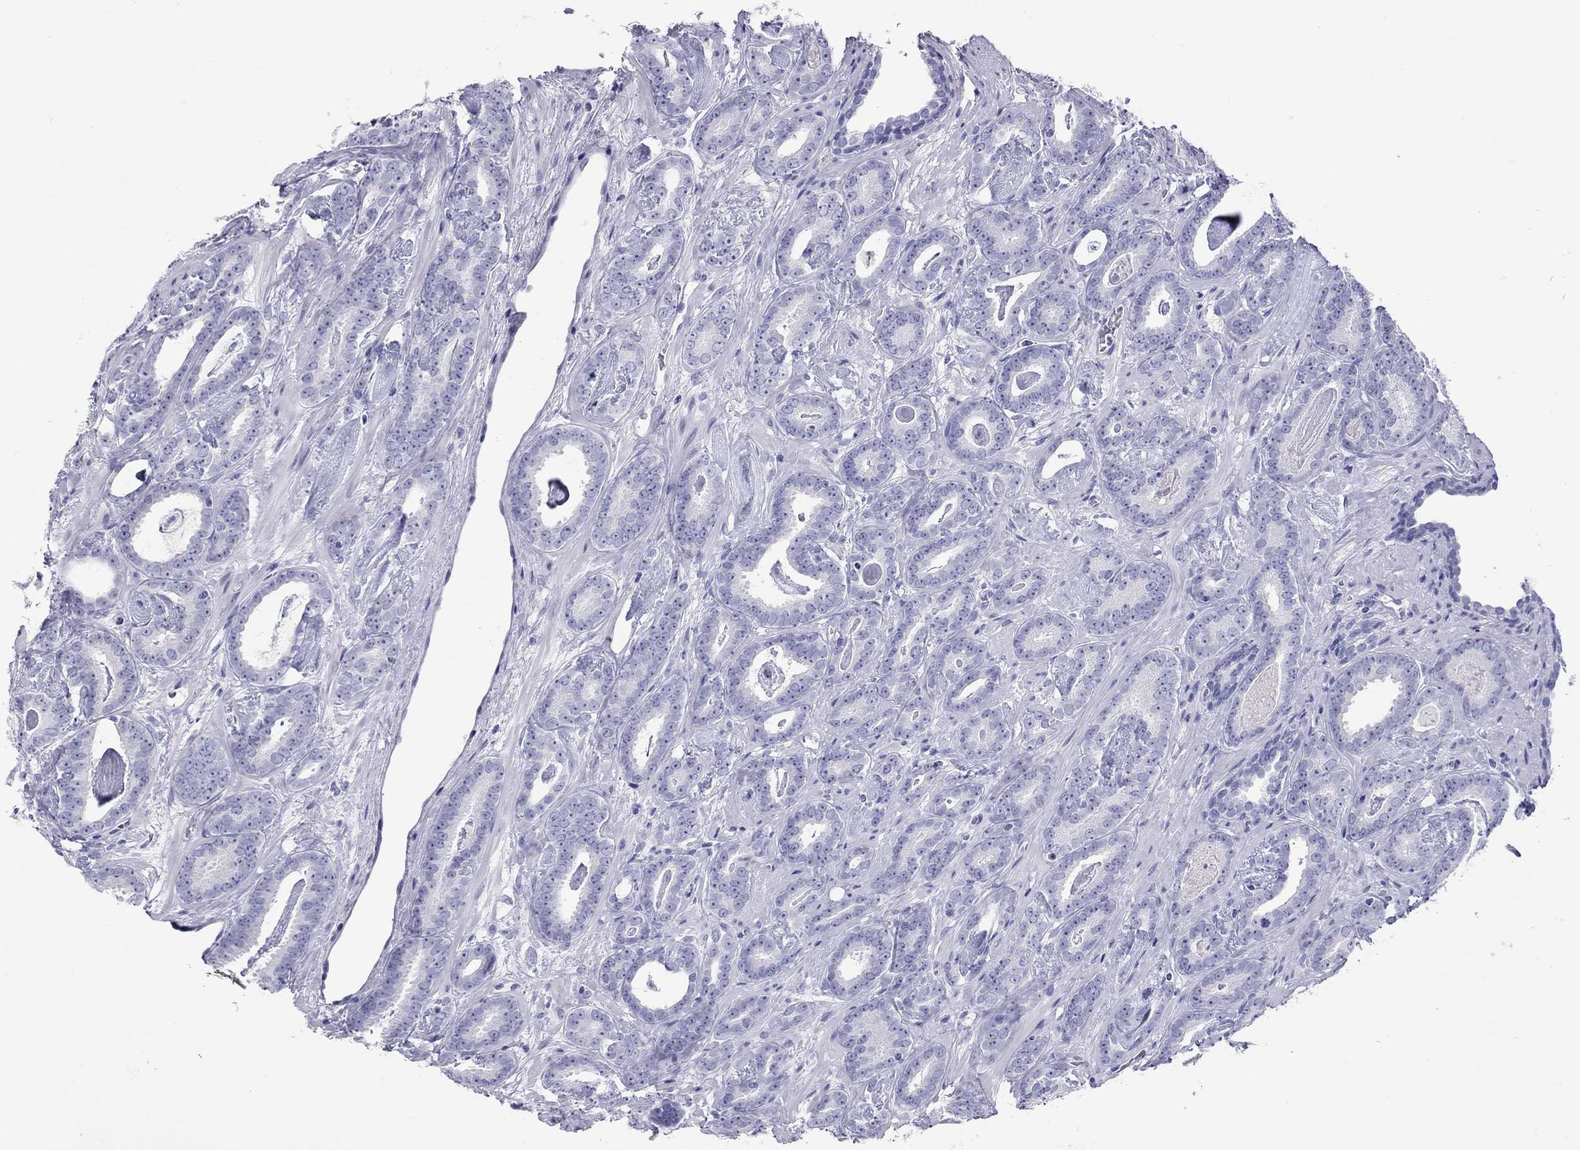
{"staining": {"intensity": "negative", "quantity": "none", "location": "none"}, "tissue": "prostate cancer", "cell_type": "Tumor cells", "image_type": "cancer", "snomed": [{"axis": "morphology", "description": "Adenocarcinoma, Medium grade"}, {"axis": "topography", "description": "Prostate and seminal vesicle, NOS"}, {"axis": "topography", "description": "Prostate"}], "caption": "The micrograph displays no staining of tumor cells in adenocarcinoma (medium-grade) (prostate). The staining is performed using DAB brown chromogen with nuclei counter-stained in using hematoxylin.", "gene": "STAG3", "patient": {"sex": "male", "age": 54}}